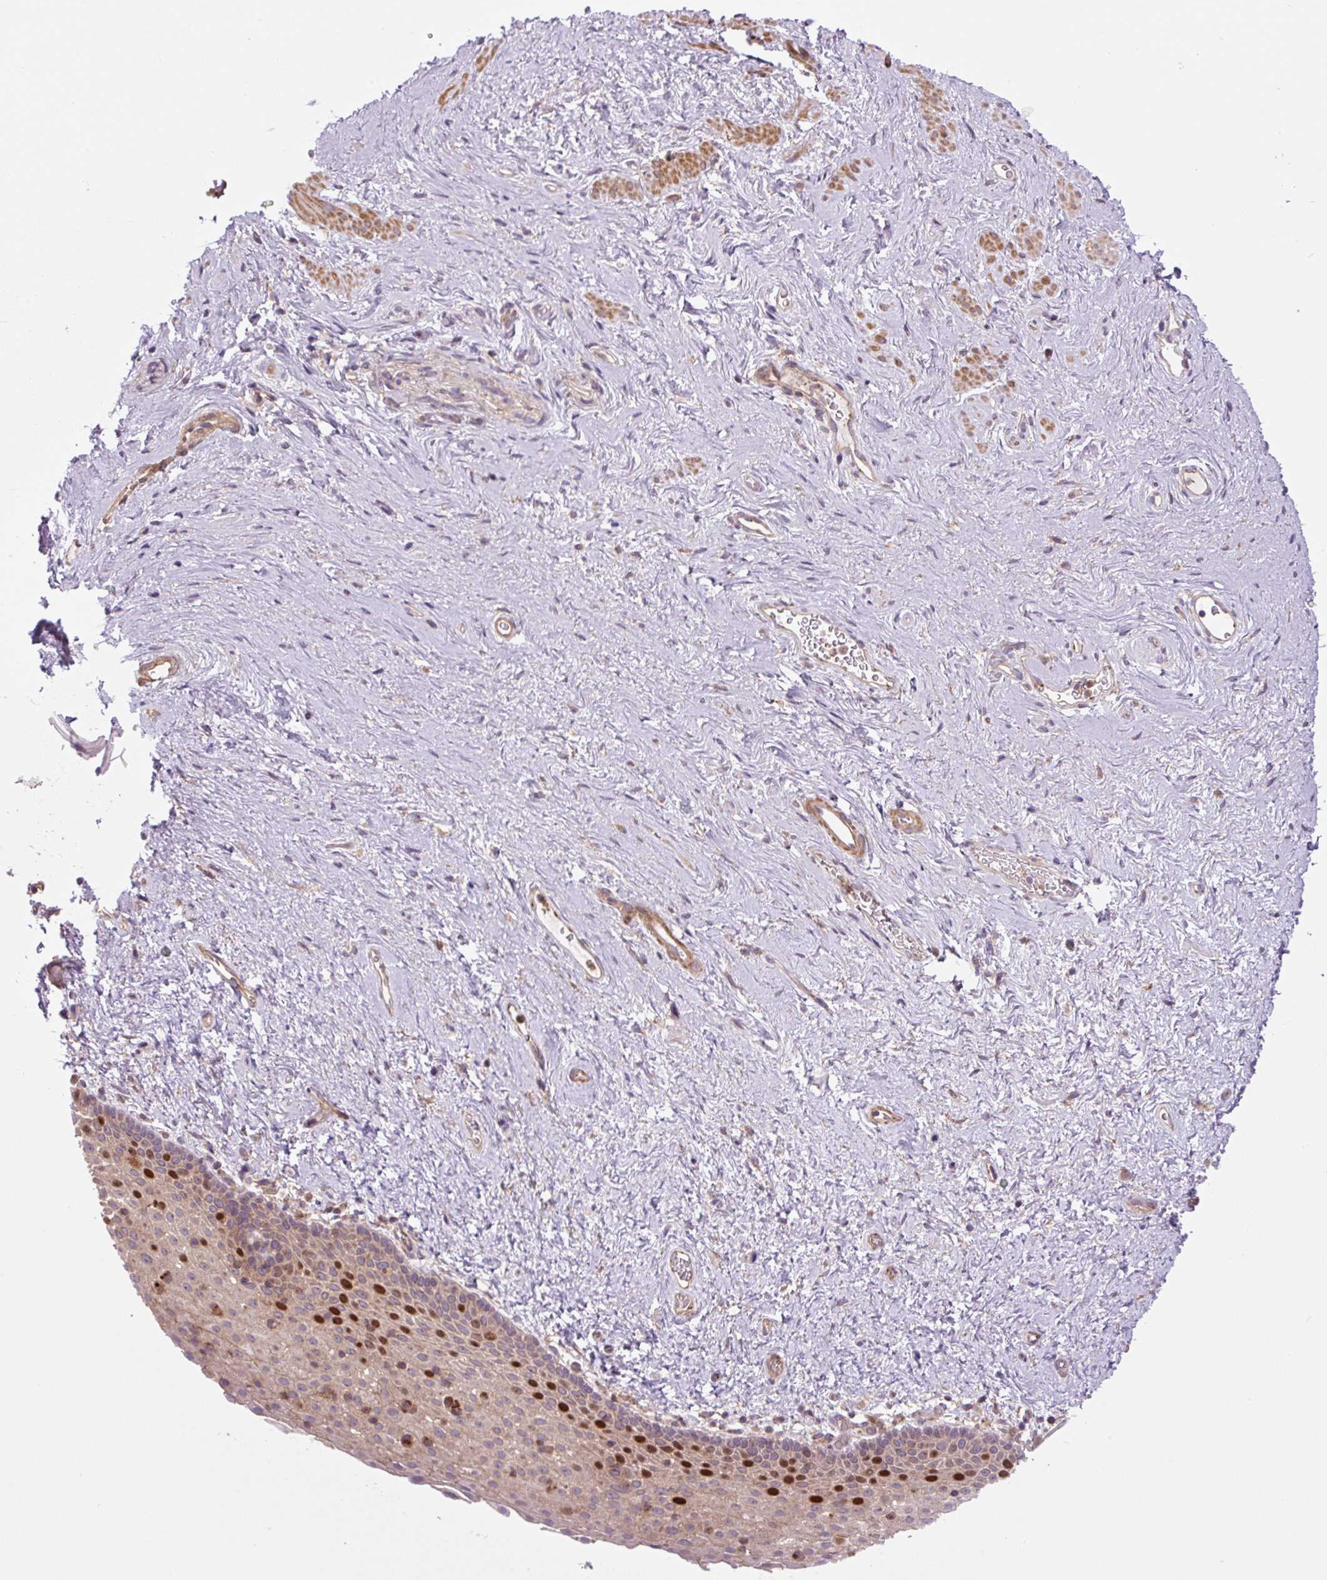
{"staining": {"intensity": "strong", "quantity": "<25%", "location": "cytoplasmic/membranous,nuclear"}, "tissue": "vagina", "cell_type": "Squamous epithelial cells", "image_type": "normal", "snomed": [{"axis": "morphology", "description": "Normal tissue, NOS"}, {"axis": "topography", "description": "Vagina"}], "caption": "DAB (3,3'-diaminobenzidine) immunohistochemical staining of normal human vagina exhibits strong cytoplasmic/membranous,nuclear protein expression in approximately <25% of squamous epithelial cells. (brown staining indicates protein expression, while blue staining denotes nuclei).", "gene": "KIFC1", "patient": {"sex": "female", "age": 61}}